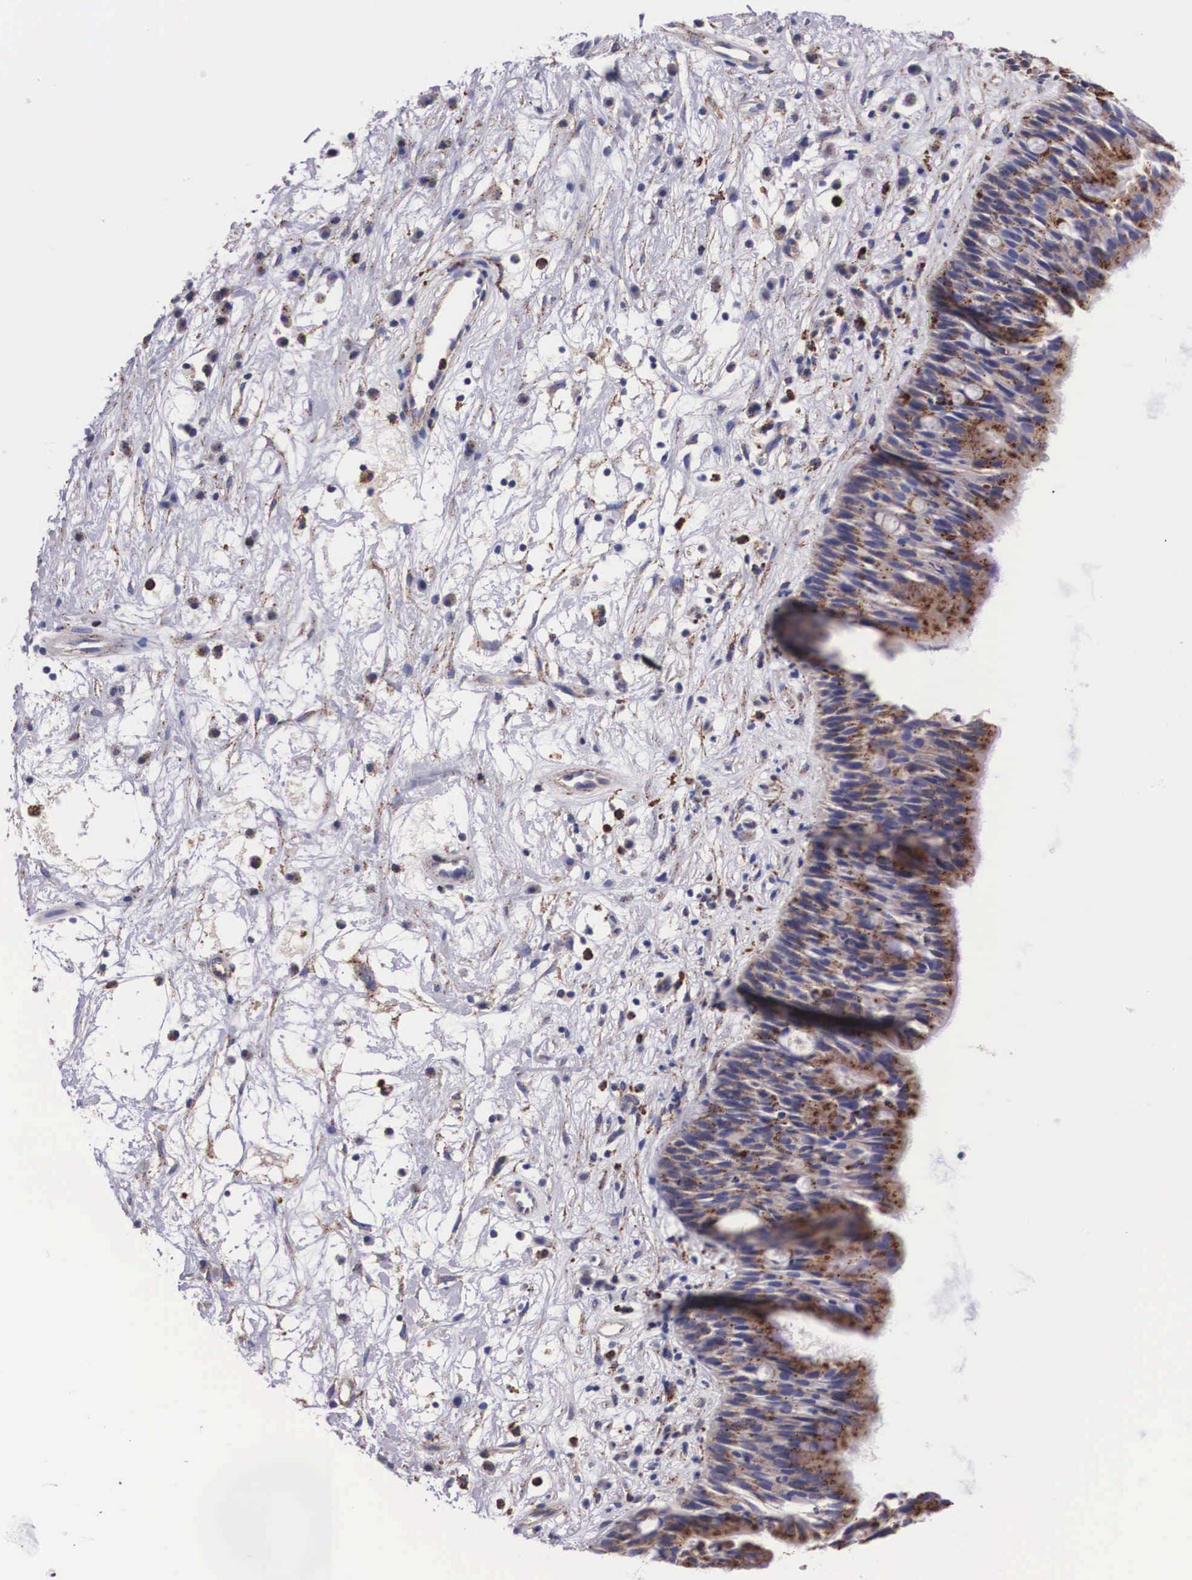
{"staining": {"intensity": "weak", "quantity": "25%-75%", "location": "cytoplasmic/membranous"}, "tissue": "nasopharynx", "cell_type": "Respiratory epithelial cells", "image_type": "normal", "snomed": [{"axis": "morphology", "description": "Normal tissue, NOS"}, {"axis": "topography", "description": "Nasopharynx"}], "caption": "Approximately 25%-75% of respiratory epithelial cells in unremarkable nasopharynx demonstrate weak cytoplasmic/membranous protein positivity as visualized by brown immunohistochemical staining.", "gene": "NAGA", "patient": {"sex": "male", "age": 13}}